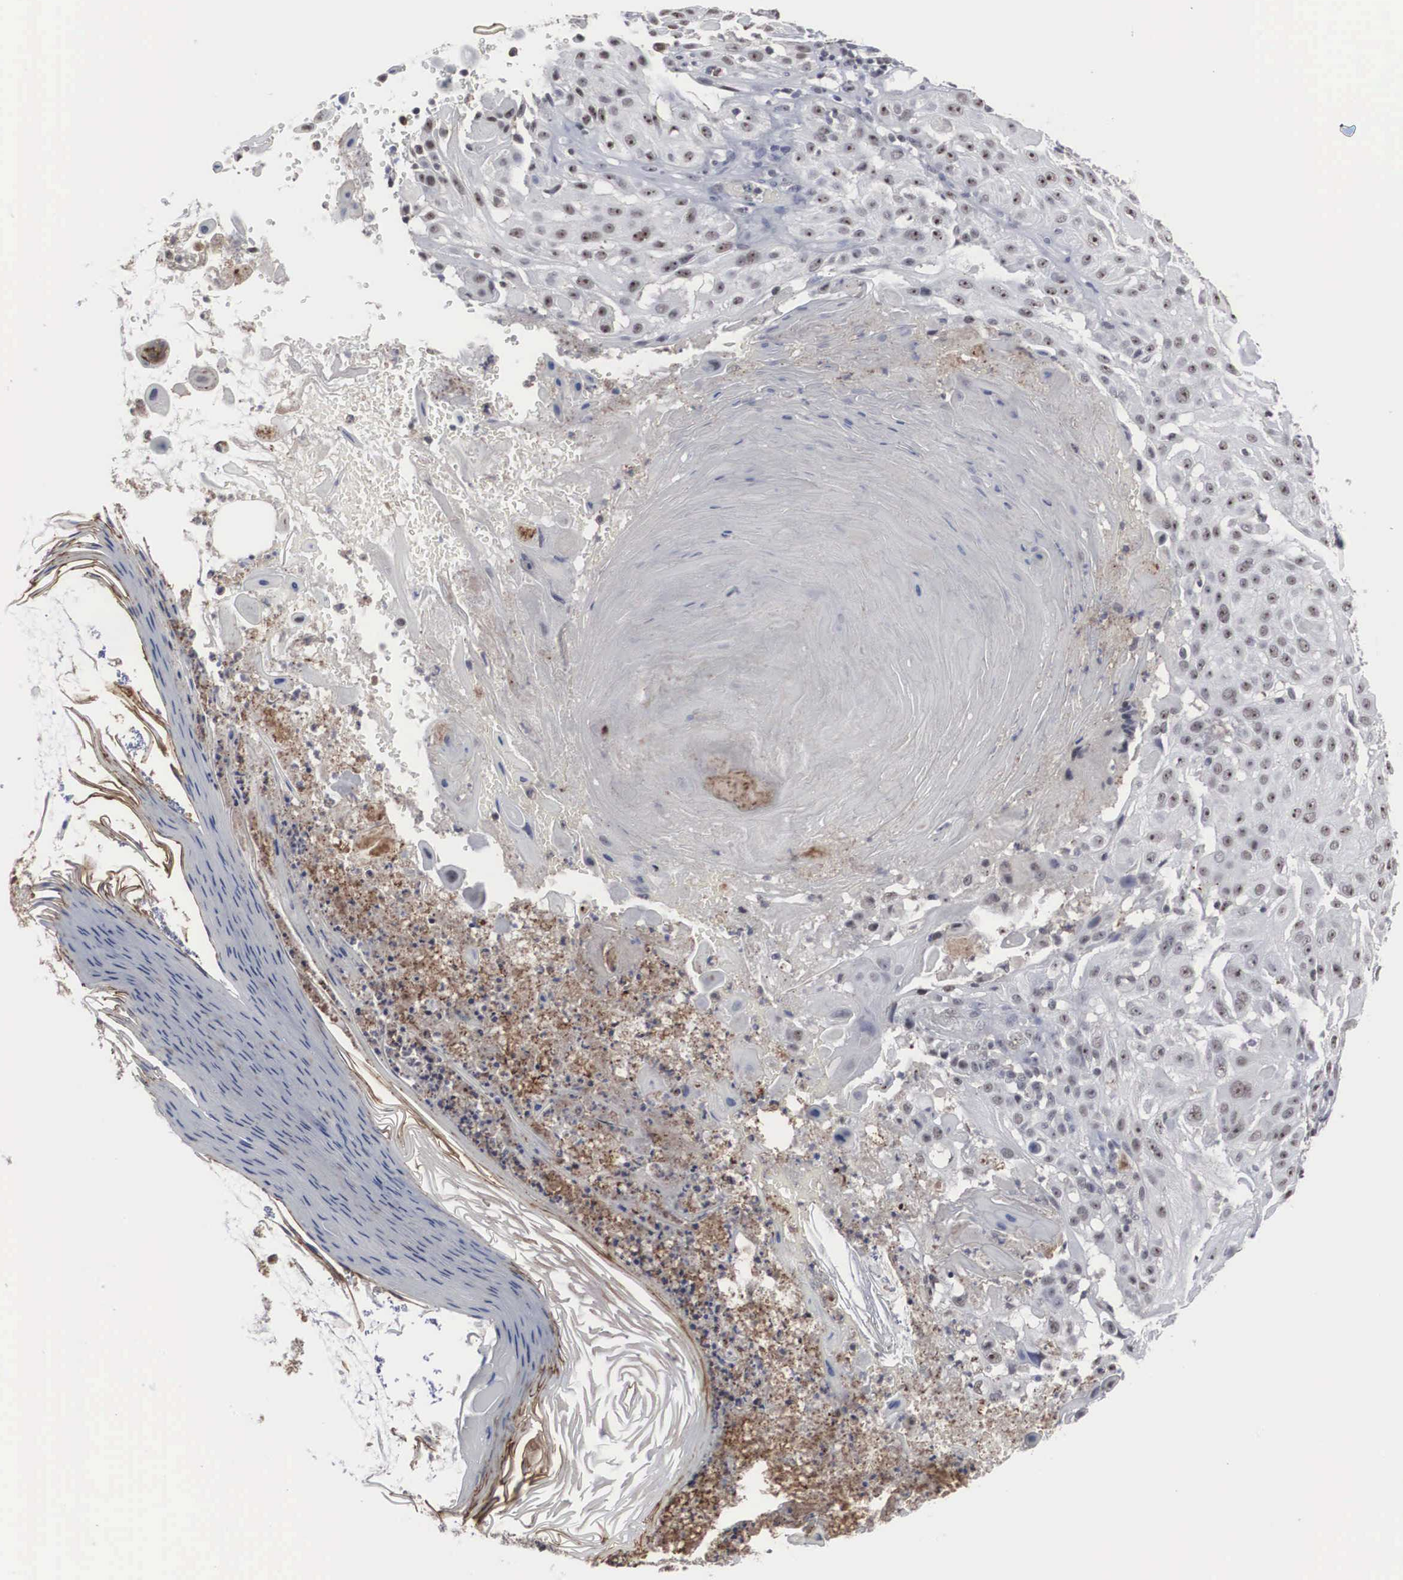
{"staining": {"intensity": "negative", "quantity": "none", "location": "none"}, "tissue": "skin cancer", "cell_type": "Tumor cells", "image_type": "cancer", "snomed": [{"axis": "morphology", "description": "Squamous cell carcinoma, NOS"}, {"axis": "topography", "description": "Skin"}], "caption": "There is no significant staining in tumor cells of skin cancer (squamous cell carcinoma).", "gene": "AUTS2", "patient": {"sex": "female", "age": 89}}